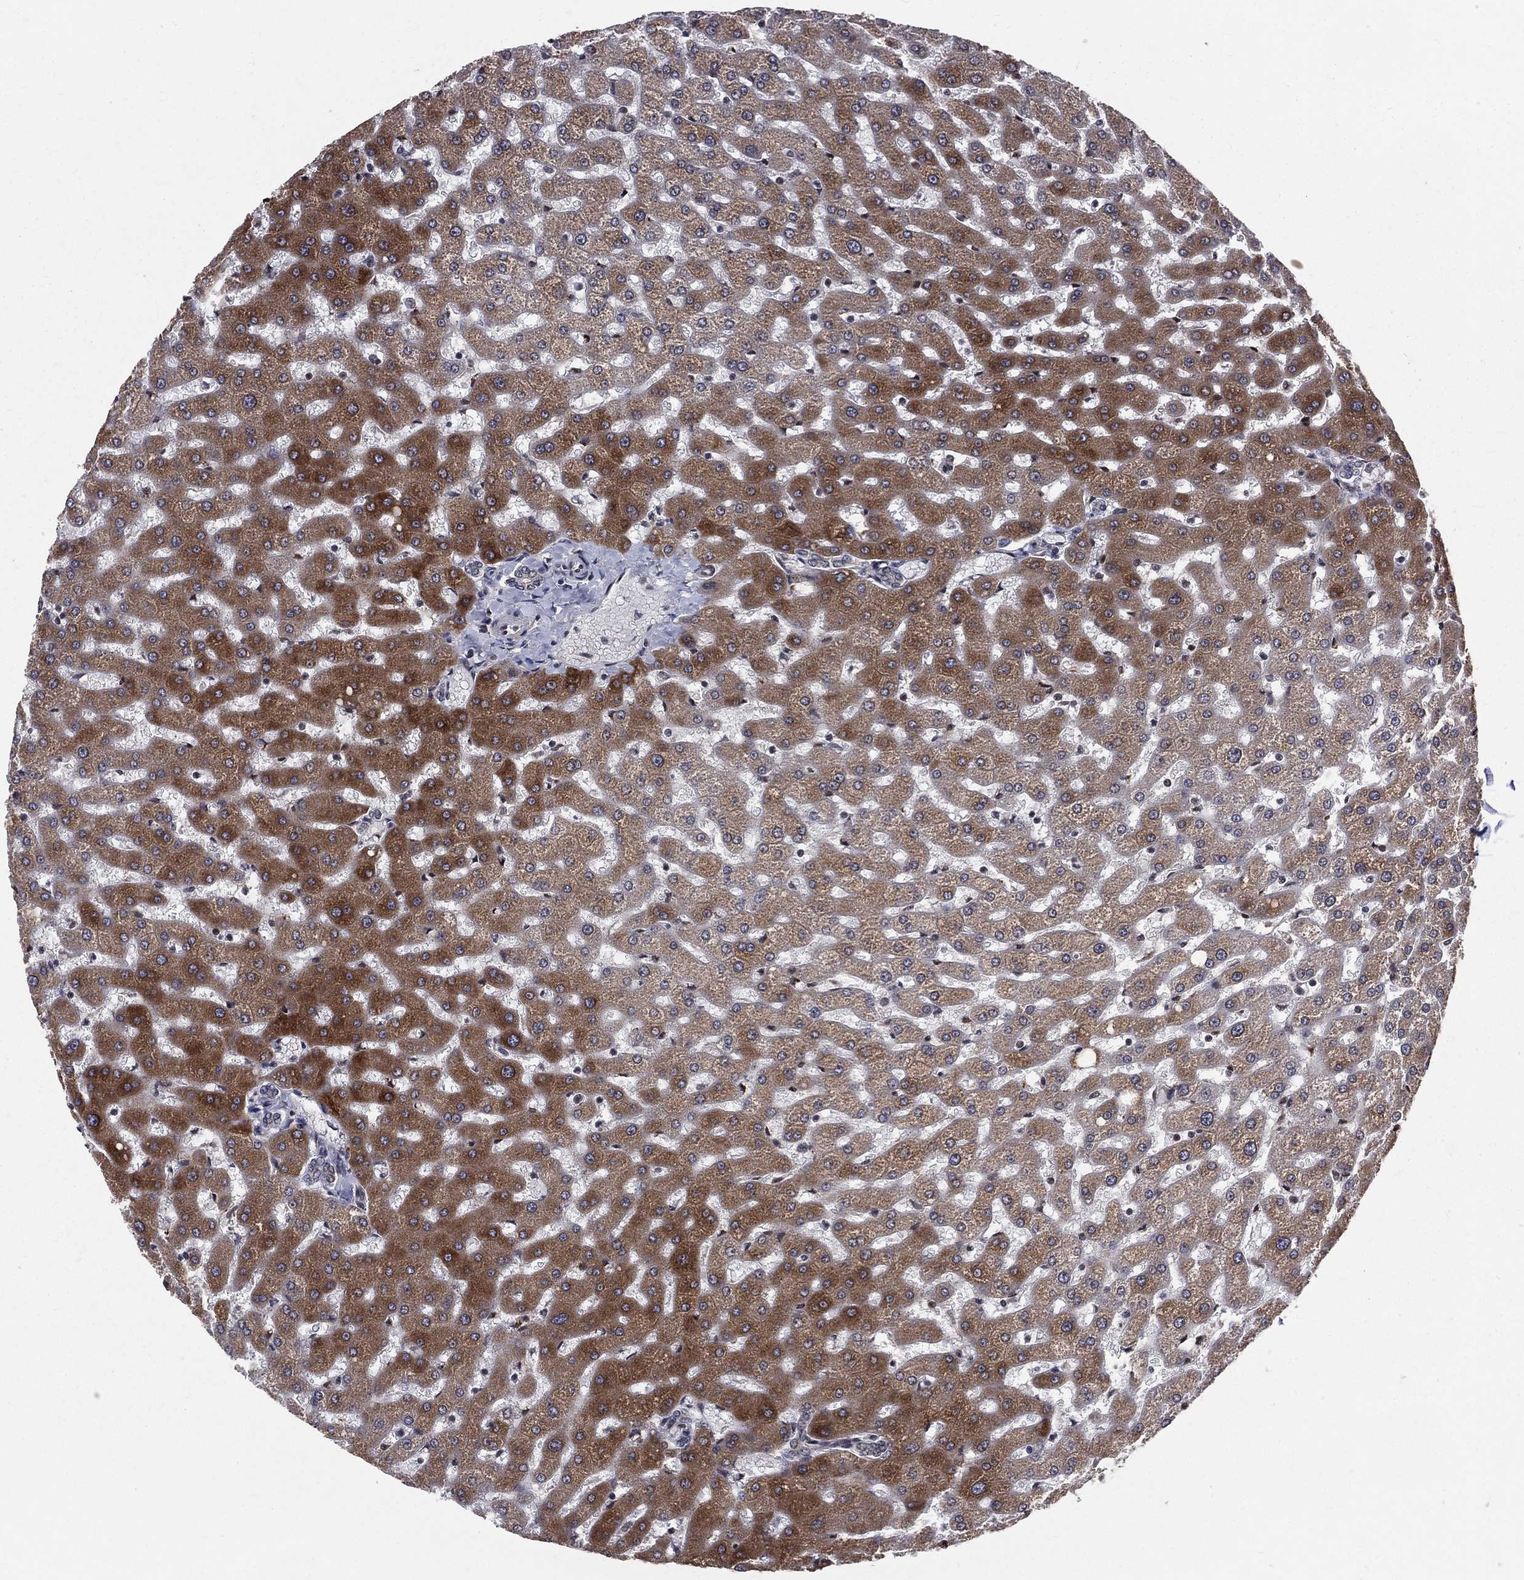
{"staining": {"intensity": "negative", "quantity": "none", "location": "none"}, "tissue": "liver", "cell_type": "Cholangiocytes", "image_type": "normal", "snomed": [{"axis": "morphology", "description": "Normal tissue, NOS"}, {"axis": "topography", "description": "Liver"}], "caption": "Liver stained for a protein using IHC displays no positivity cholangiocytes.", "gene": "SMC3", "patient": {"sex": "female", "age": 50}}